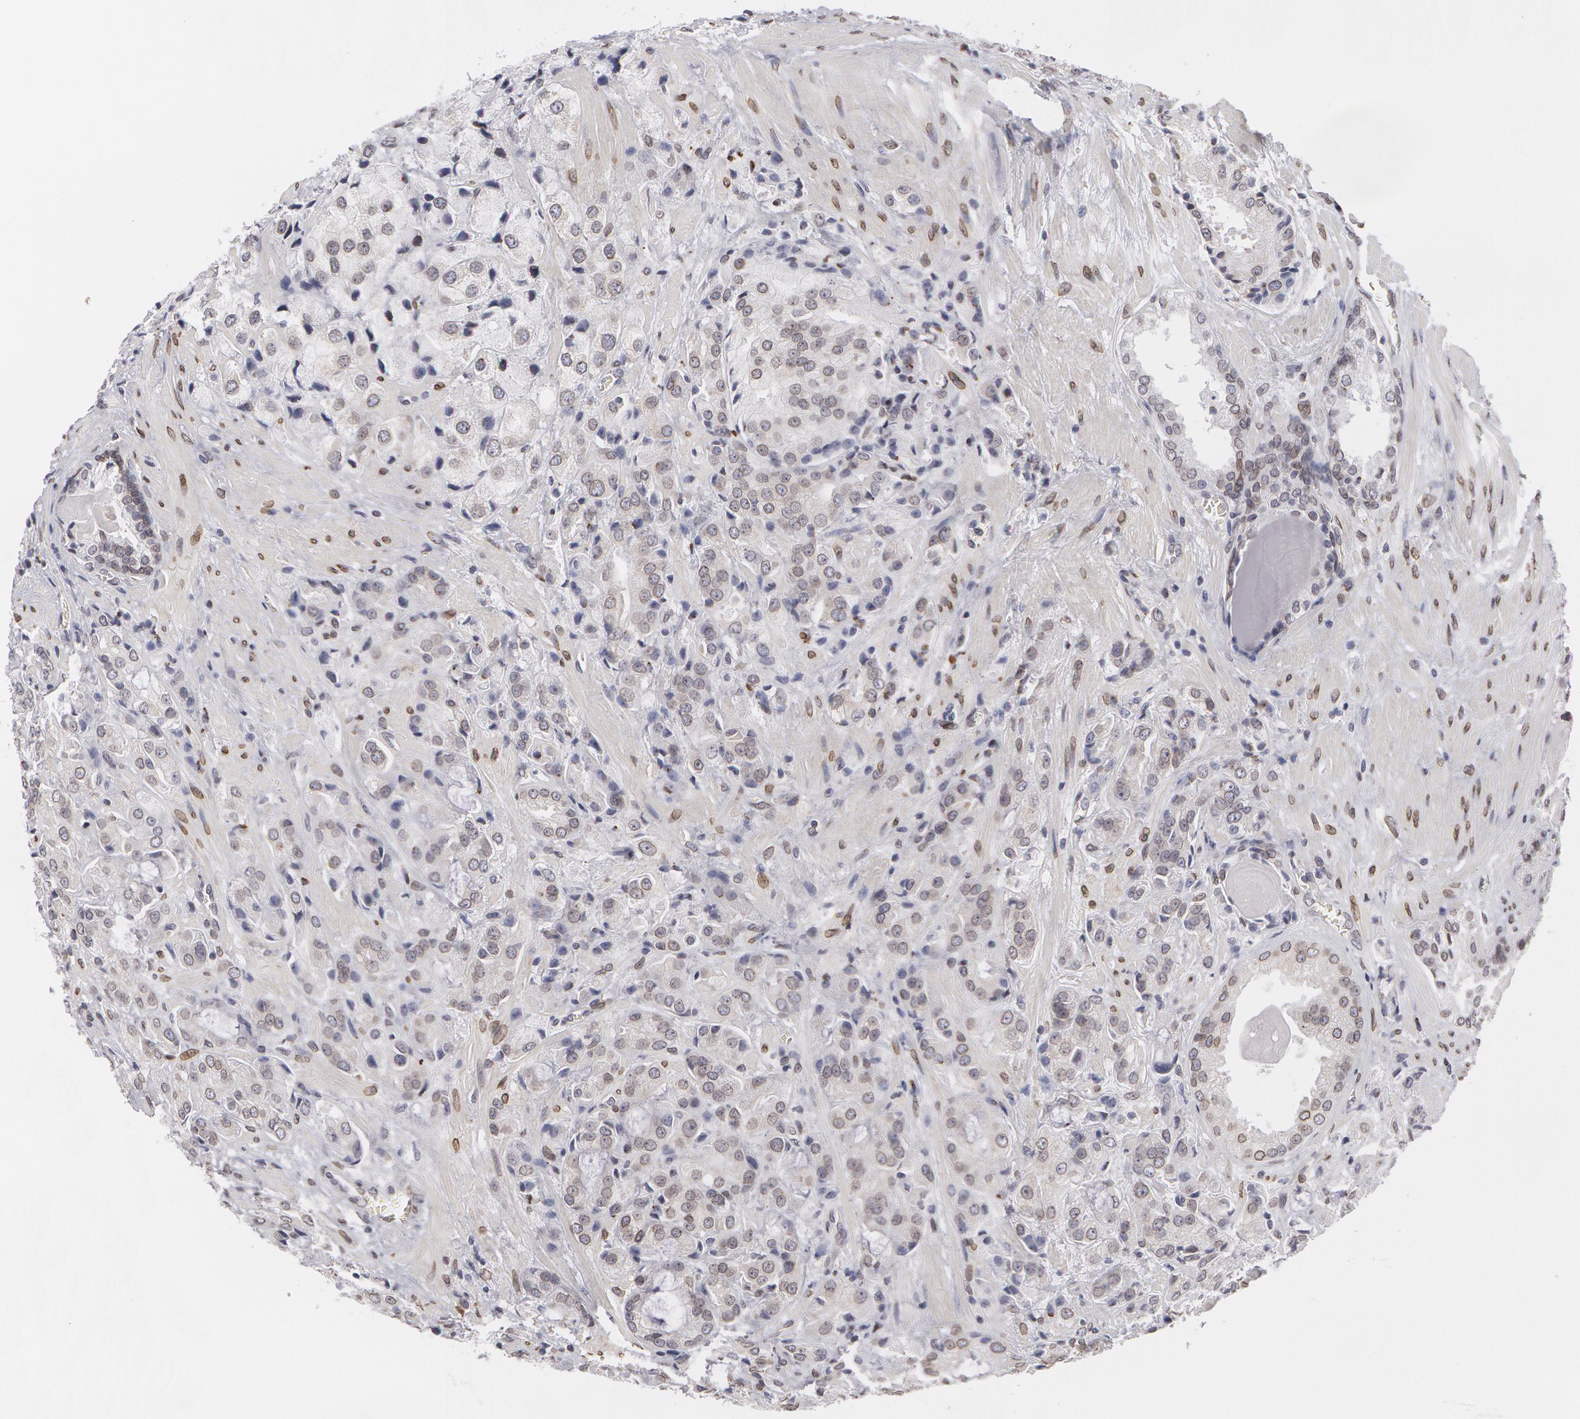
{"staining": {"intensity": "negative", "quantity": "none", "location": "none"}, "tissue": "prostate cancer", "cell_type": "Tumor cells", "image_type": "cancer", "snomed": [{"axis": "morphology", "description": "Adenocarcinoma, Medium grade"}, {"axis": "topography", "description": "Prostate"}], "caption": "This is an immunohistochemistry (IHC) photomicrograph of adenocarcinoma (medium-grade) (prostate). There is no expression in tumor cells.", "gene": "EMD", "patient": {"sex": "male", "age": 70}}